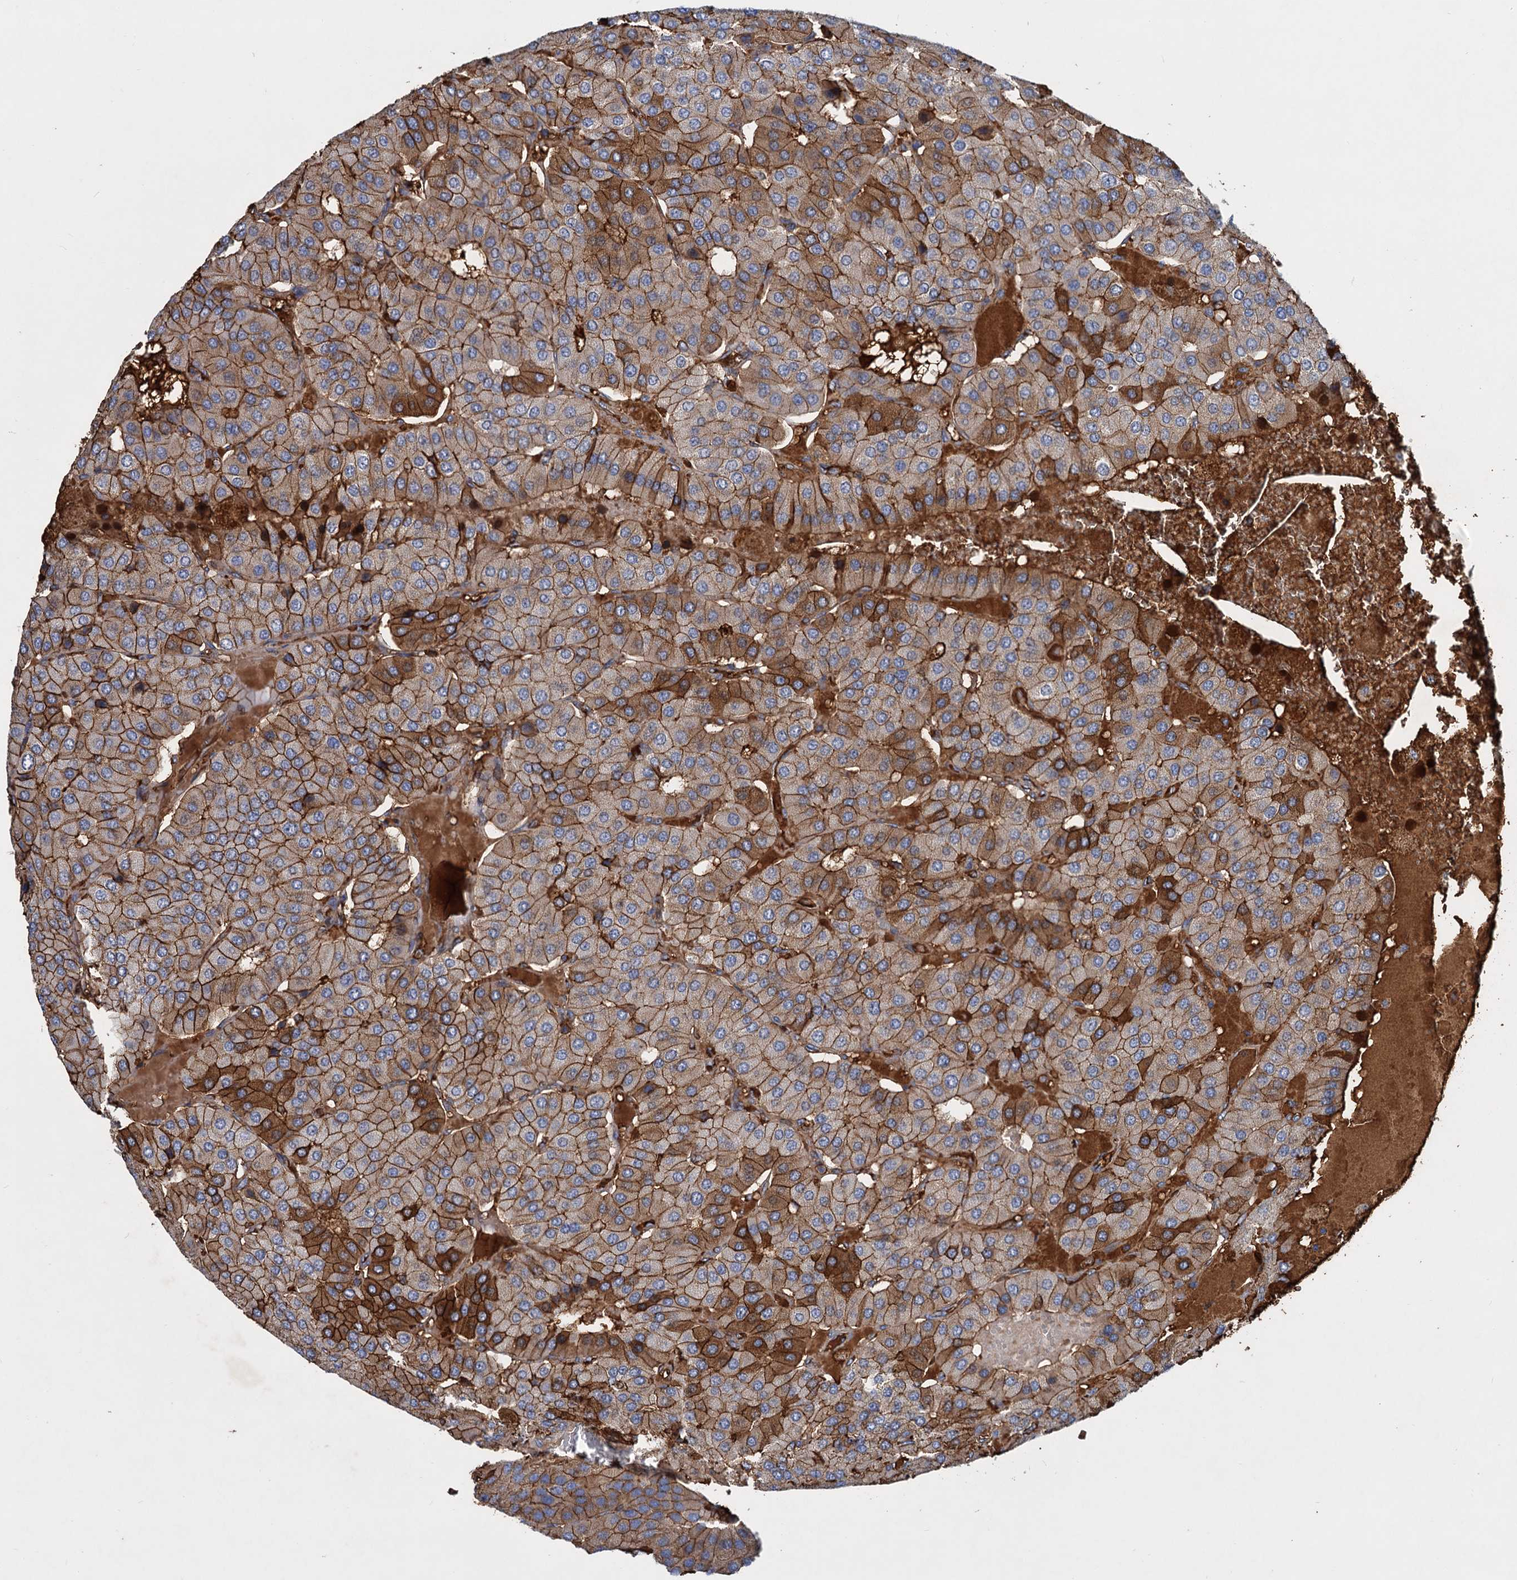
{"staining": {"intensity": "moderate", "quantity": ">75%", "location": "cytoplasmic/membranous"}, "tissue": "parathyroid gland", "cell_type": "Glandular cells", "image_type": "normal", "snomed": [{"axis": "morphology", "description": "Normal tissue, NOS"}, {"axis": "morphology", "description": "Adenoma, NOS"}, {"axis": "topography", "description": "Parathyroid gland"}], "caption": "High-magnification brightfield microscopy of unremarkable parathyroid gland stained with DAB (brown) and counterstained with hematoxylin (blue). glandular cells exhibit moderate cytoplasmic/membranous expression is identified in about>75% of cells.", "gene": "CHRD", "patient": {"sex": "female", "age": 86}}